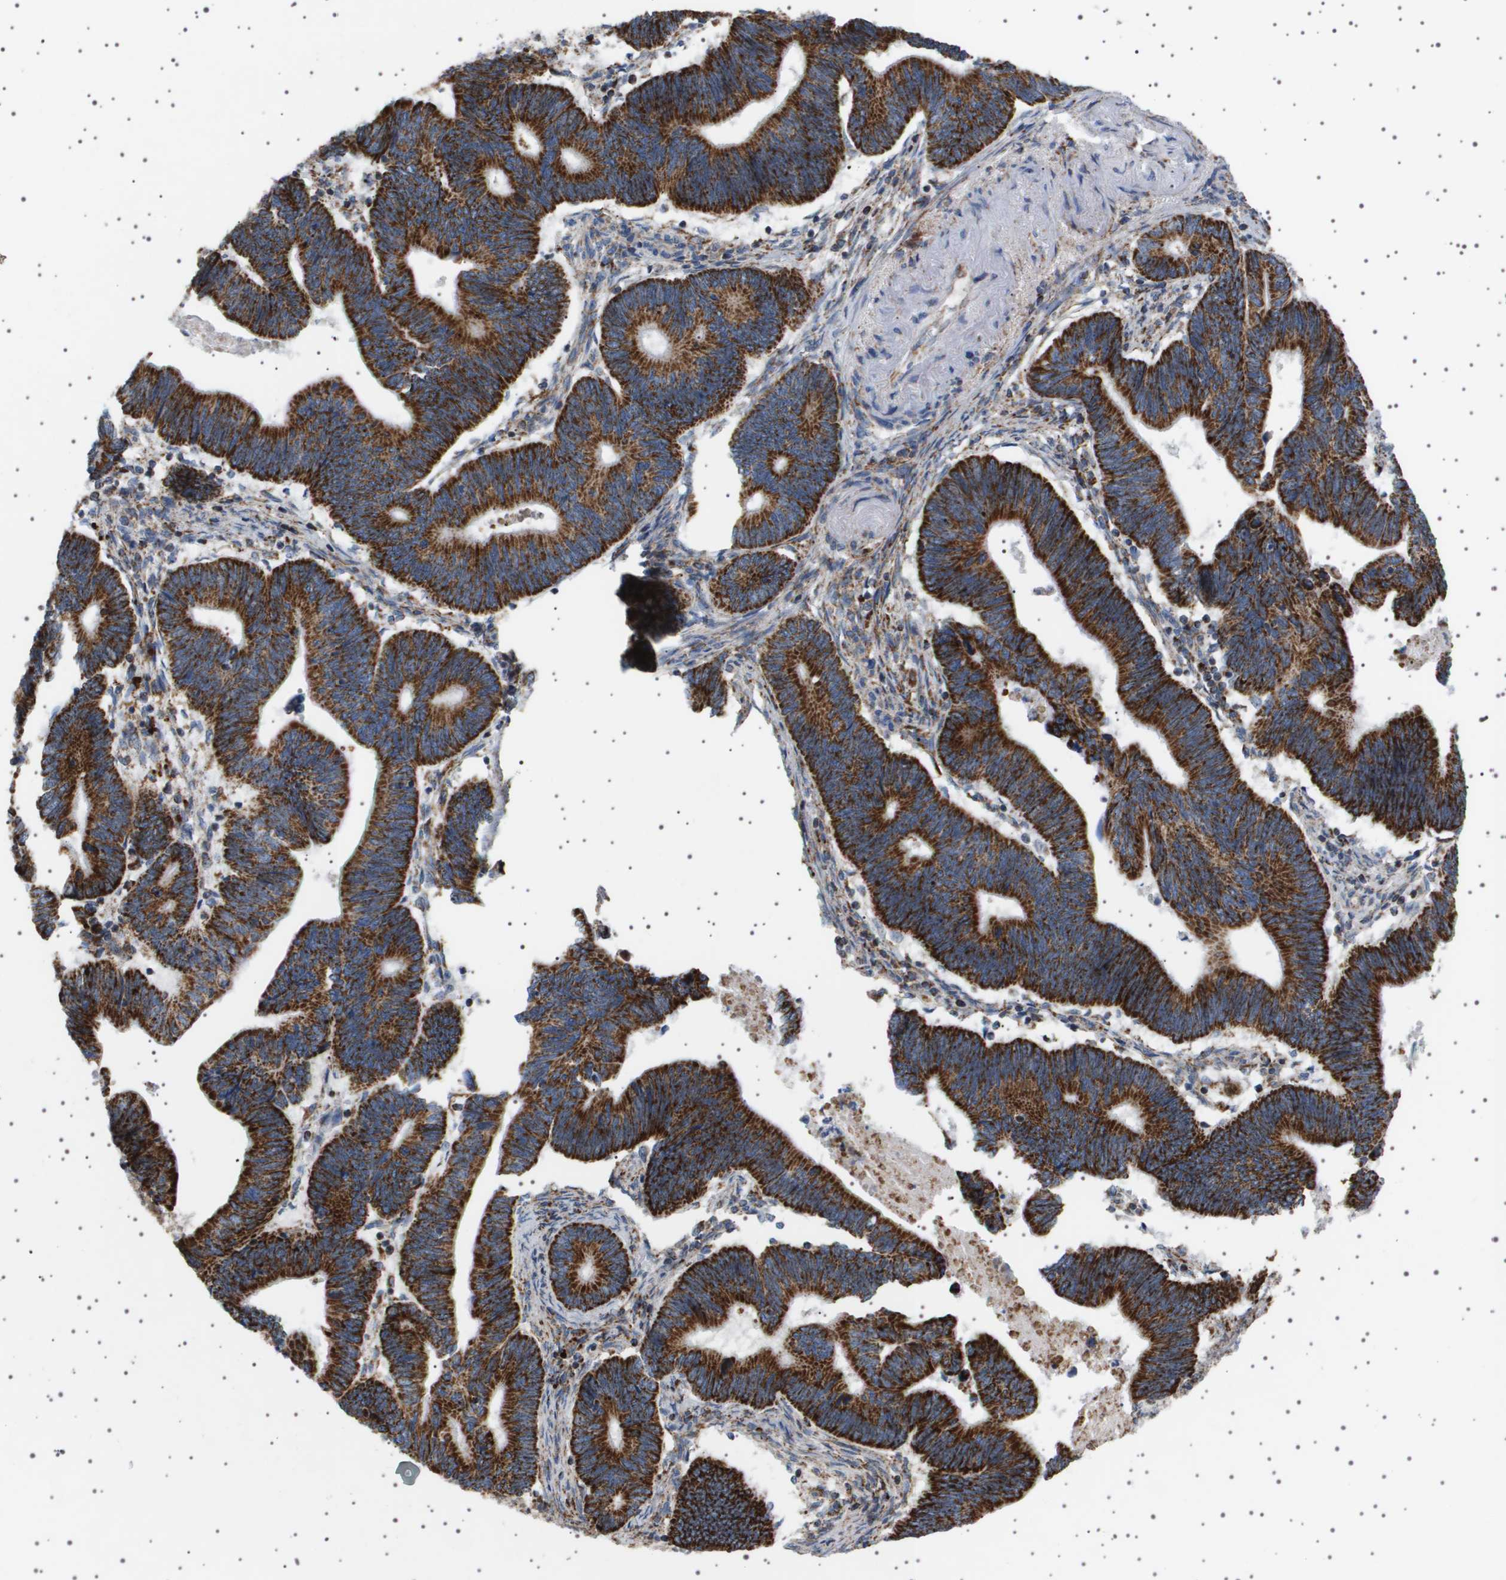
{"staining": {"intensity": "strong", "quantity": ">75%", "location": "cytoplasmic/membranous"}, "tissue": "pancreatic cancer", "cell_type": "Tumor cells", "image_type": "cancer", "snomed": [{"axis": "morphology", "description": "Adenocarcinoma, NOS"}, {"axis": "topography", "description": "Pancreas"}], "caption": "Pancreatic adenocarcinoma tissue shows strong cytoplasmic/membranous expression in about >75% of tumor cells, visualized by immunohistochemistry. Nuclei are stained in blue.", "gene": "UBXN8", "patient": {"sex": "female", "age": 70}}